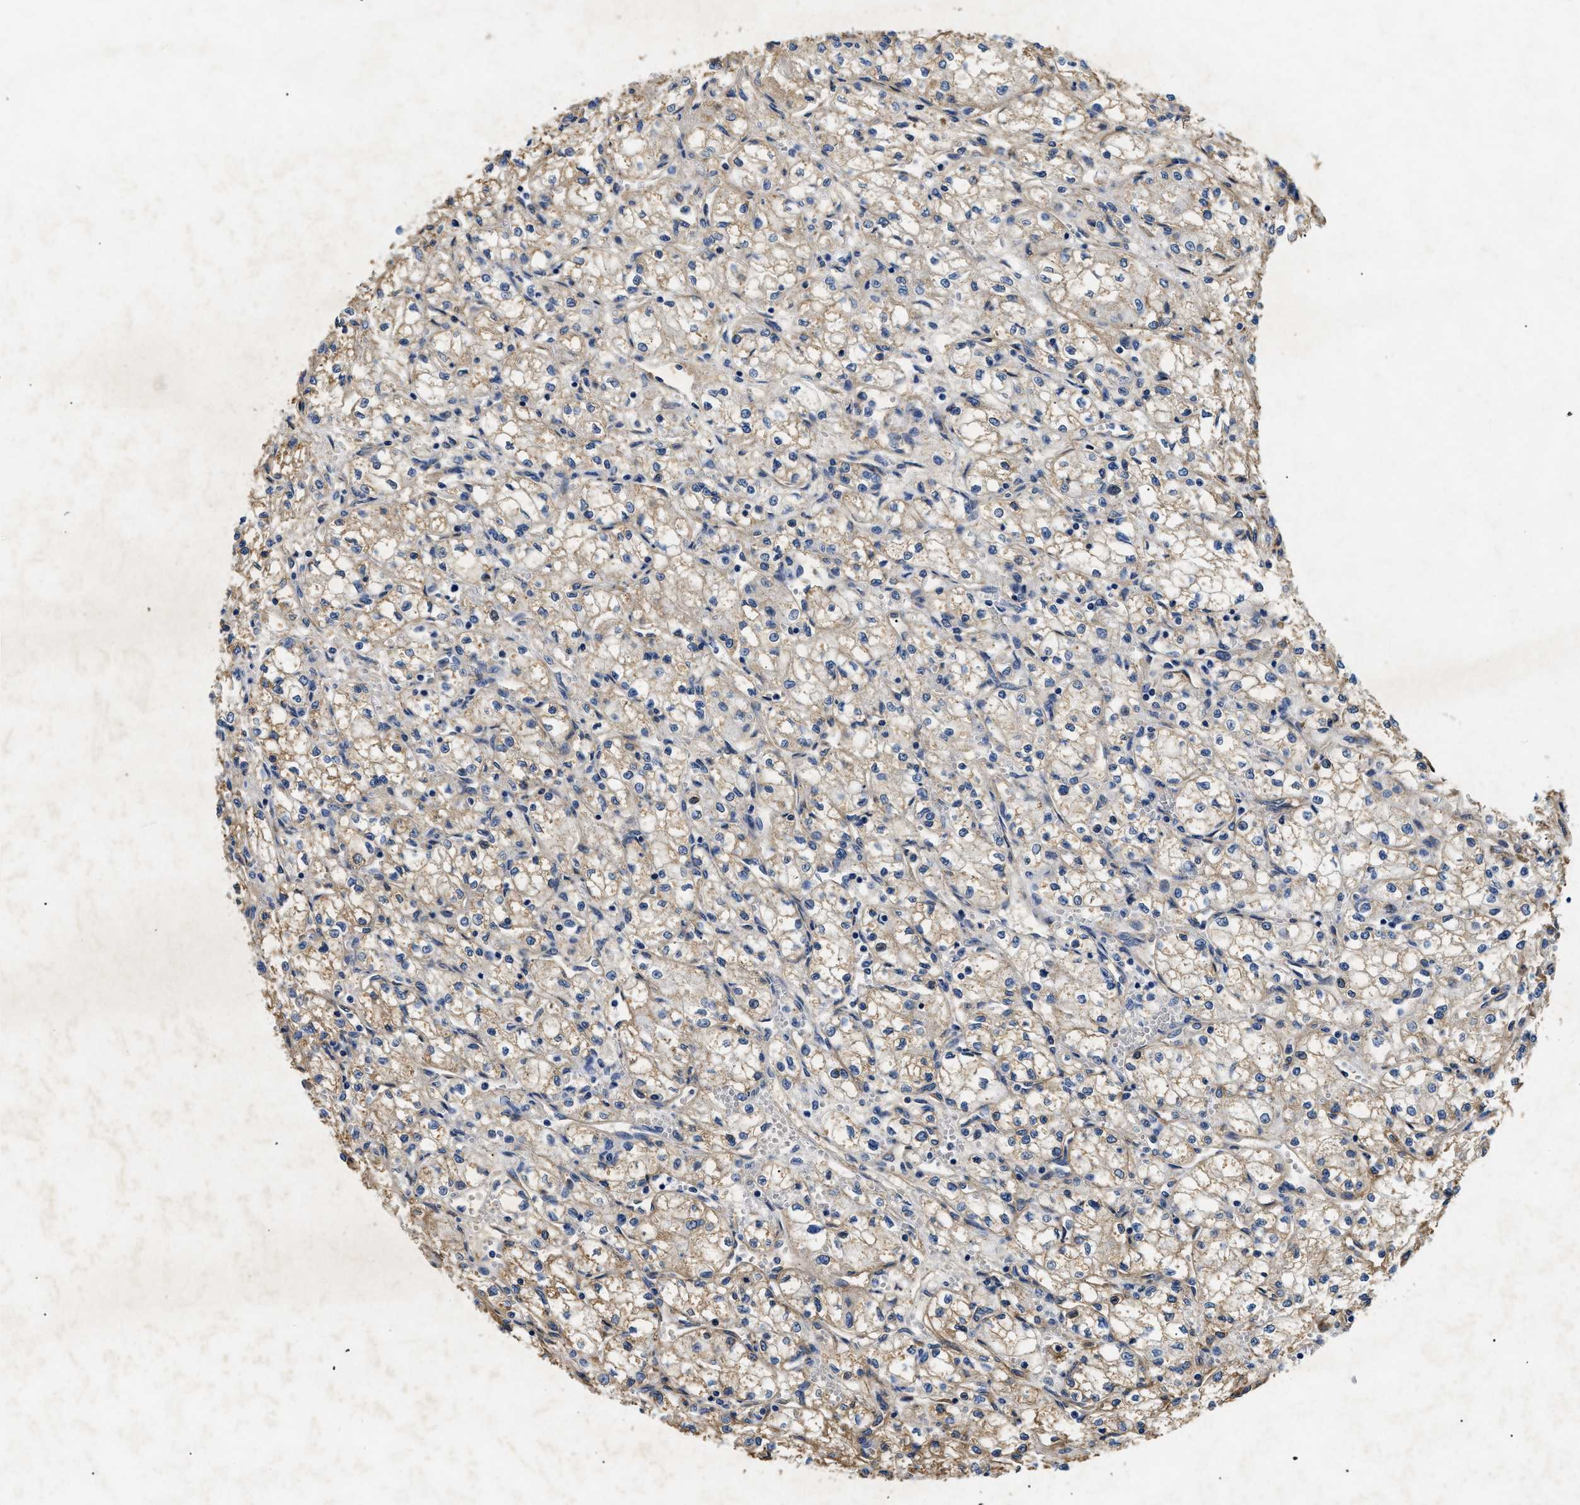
{"staining": {"intensity": "weak", "quantity": ">75%", "location": "cytoplasmic/membranous"}, "tissue": "renal cancer", "cell_type": "Tumor cells", "image_type": "cancer", "snomed": [{"axis": "morphology", "description": "Normal tissue, NOS"}, {"axis": "morphology", "description": "Adenocarcinoma, NOS"}, {"axis": "topography", "description": "Kidney"}], "caption": "The immunohistochemical stain labels weak cytoplasmic/membranous positivity in tumor cells of renal cancer tissue.", "gene": "LAMA3", "patient": {"sex": "male", "age": 59}}